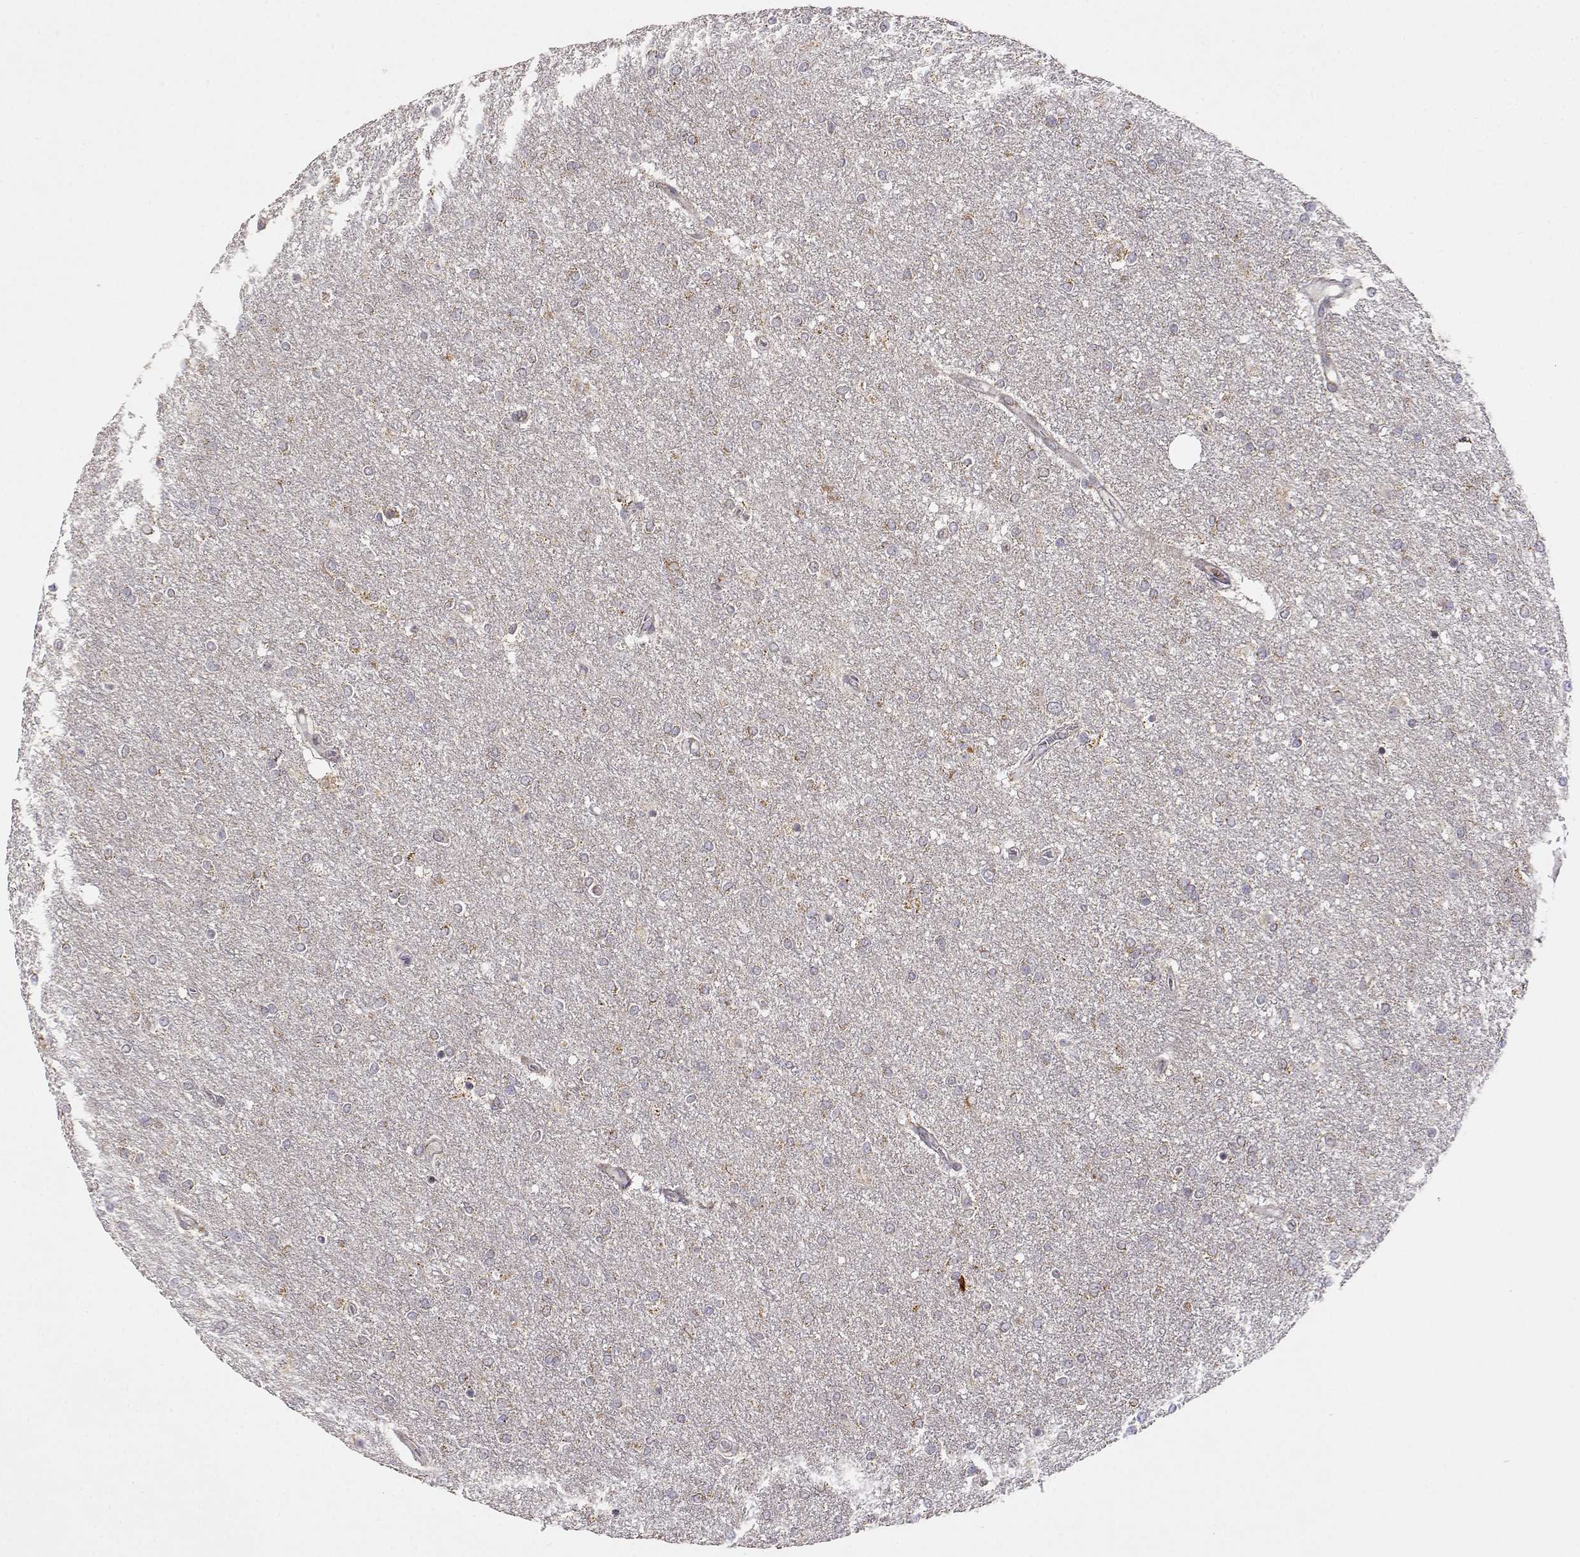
{"staining": {"intensity": "moderate", "quantity": "<25%", "location": "cytoplasmic/membranous"}, "tissue": "glioma", "cell_type": "Tumor cells", "image_type": "cancer", "snomed": [{"axis": "morphology", "description": "Glioma, malignant, High grade"}, {"axis": "topography", "description": "Brain"}], "caption": "Immunohistochemistry (IHC) of human high-grade glioma (malignant) displays low levels of moderate cytoplasmic/membranous positivity in about <25% of tumor cells.", "gene": "EXOG", "patient": {"sex": "female", "age": 61}}